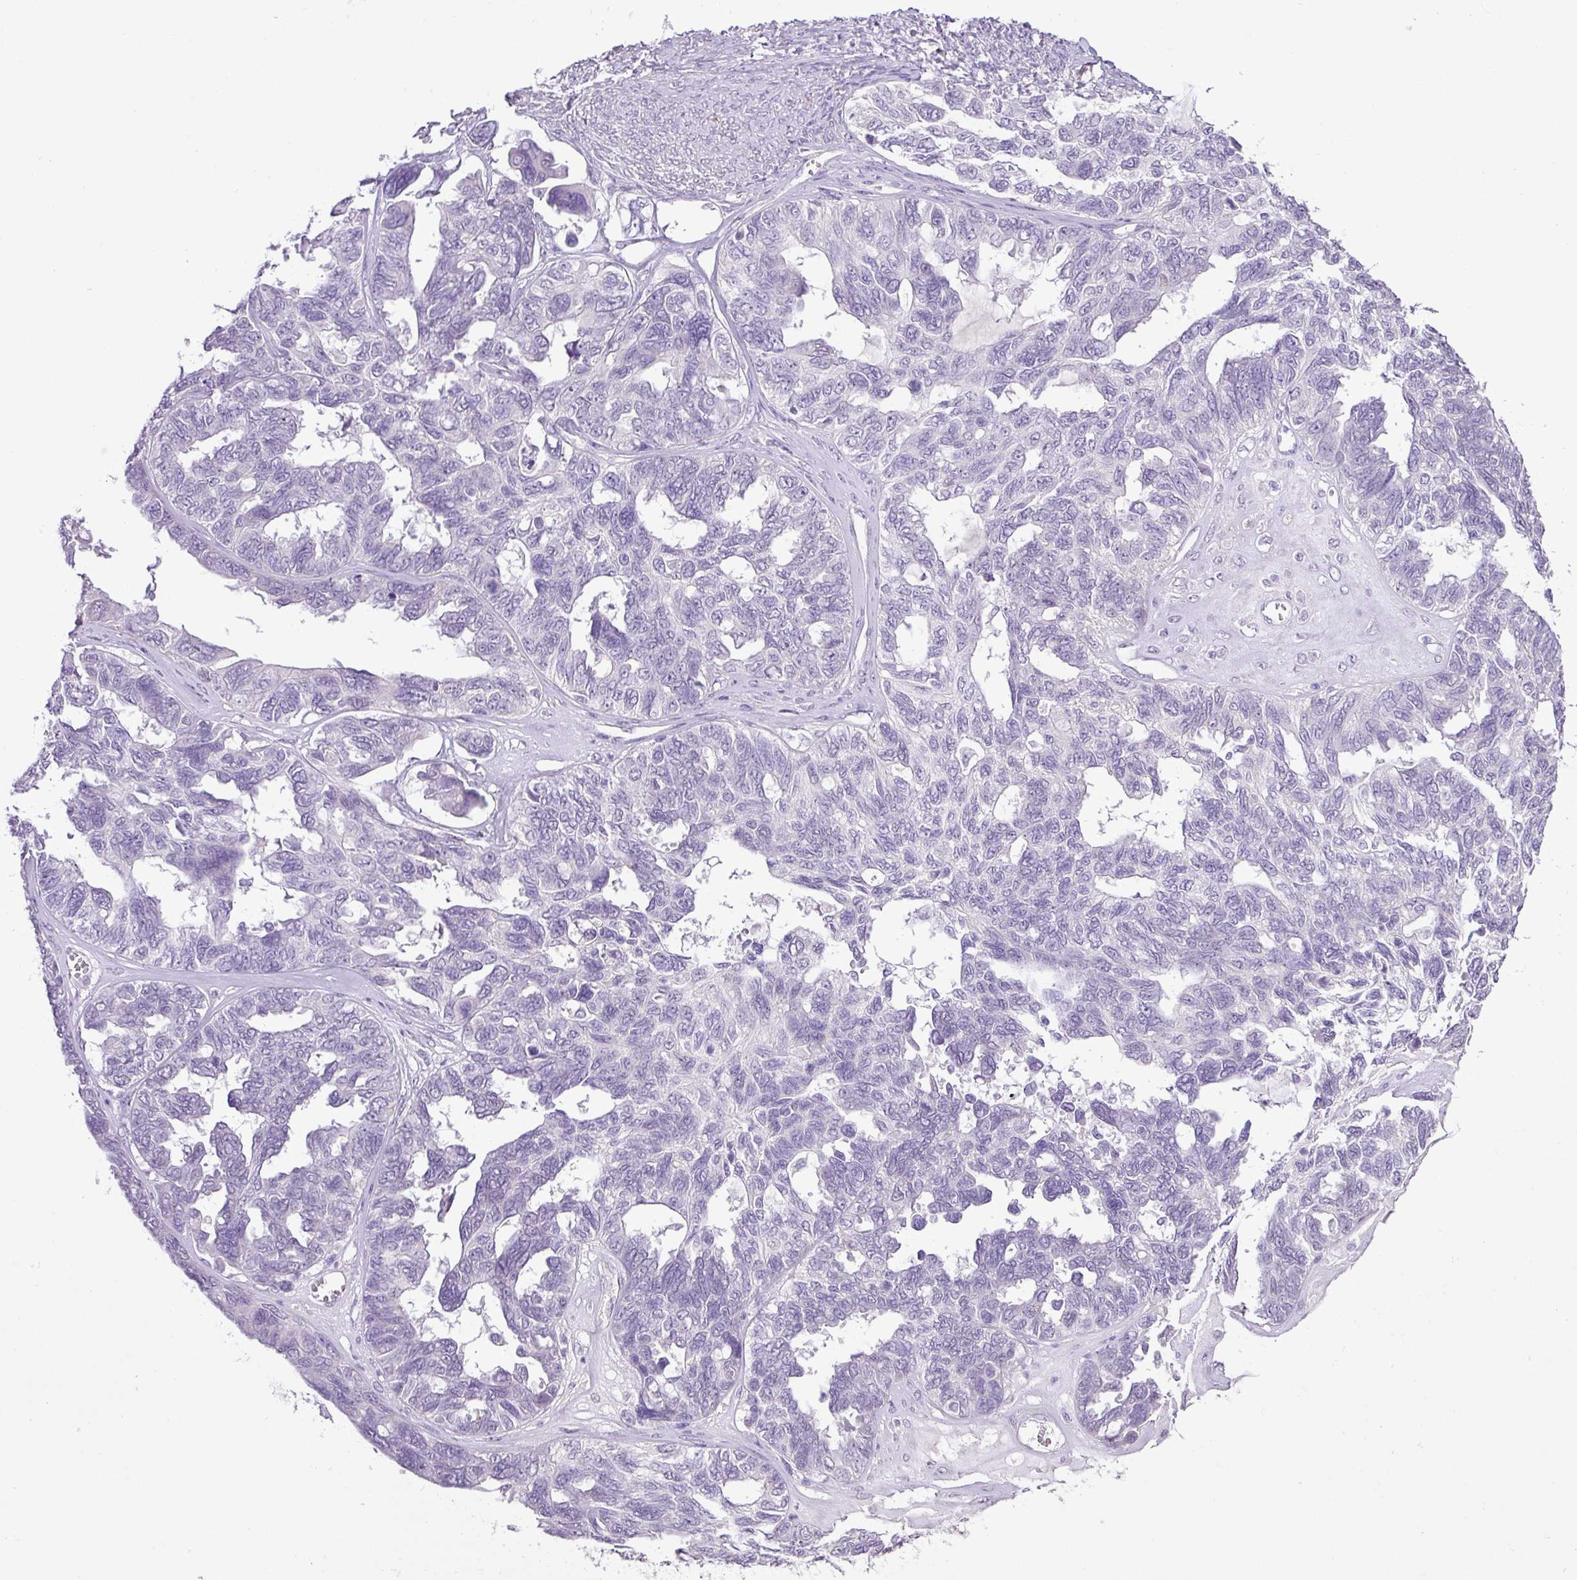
{"staining": {"intensity": "negative", "quantity": "none", "location": "none"}, "tissue": "ovarian cancer", "cell_type": "Tumor cells", "image_type": "cancer", "snomed": [{"axis": "morphology", "description": "Cystadenocarcinoma, serous, NOS"}, {"axis": "topography", "description": "Ovary"}], "caption": "Tumor cells are negative for protein expression in human ovarian serous cystadenocarcinoma. (DAB immunohistochemistry, high magnification).", "gene": "DIP2A", "patient": {"sex": "female", "age": 79}}